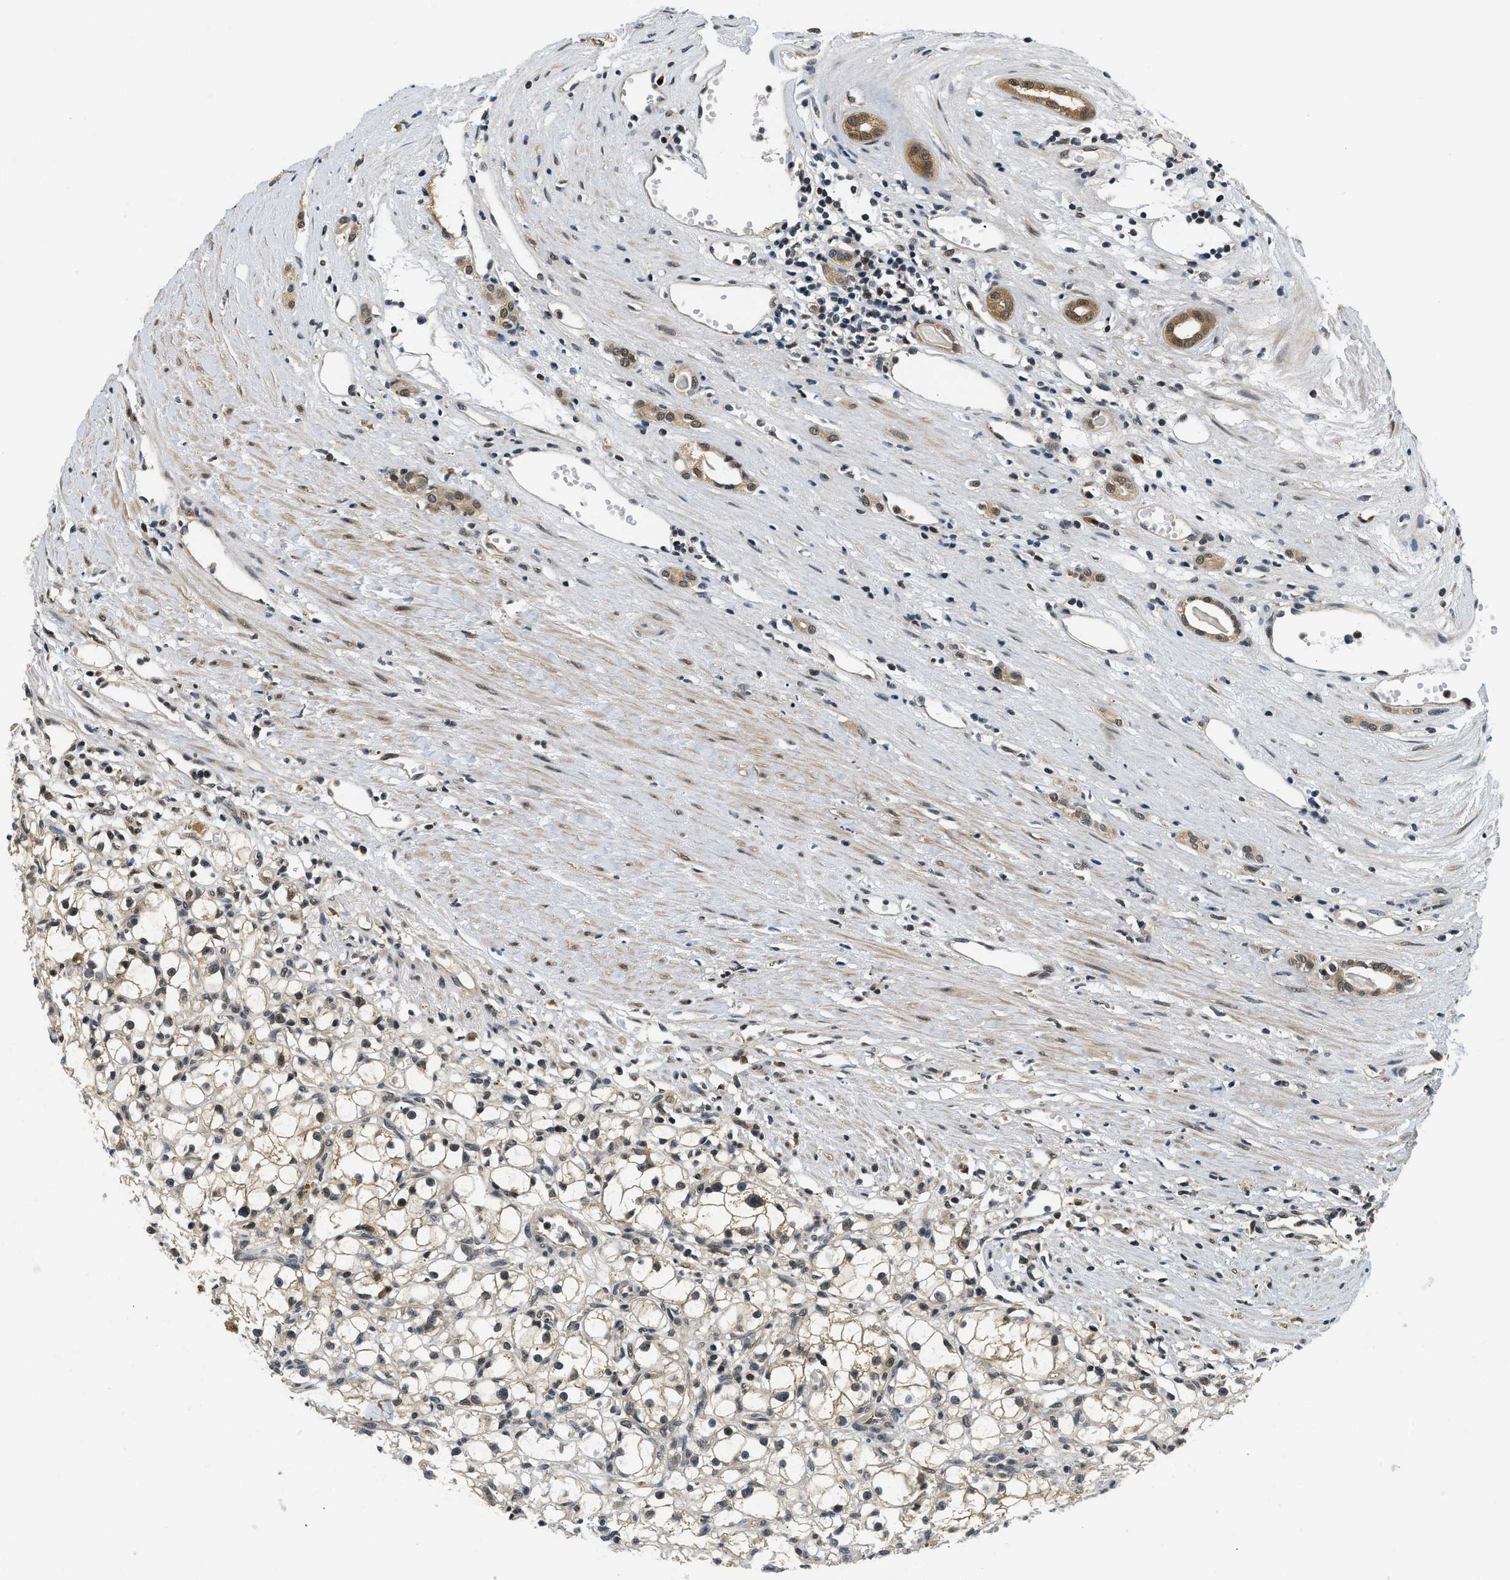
{"staining": {"intensity": "weak", "quantity": "25%-75%", "location": "cytoplasmic/membranous,nuclear"}, "tissue": "renal cancer", "cell_type": "Tumor cells", "image_type": "cancer", "snomed": [{"axis": "morphology", "description": "Adenocarcinoma, NOS"}, {"axis": "topography", "description": "Kidney"}], "caption": "A high-resolution photomicrograph shows immunohistochemistry staining of adenocarcinoma (renal), which displays weak cytoplasmic/membranous and nuclear staining in approximately 25%-75% of tumor cells.", "gene": "PSMD3", "patient": {"sex": "male", "age": 56}}